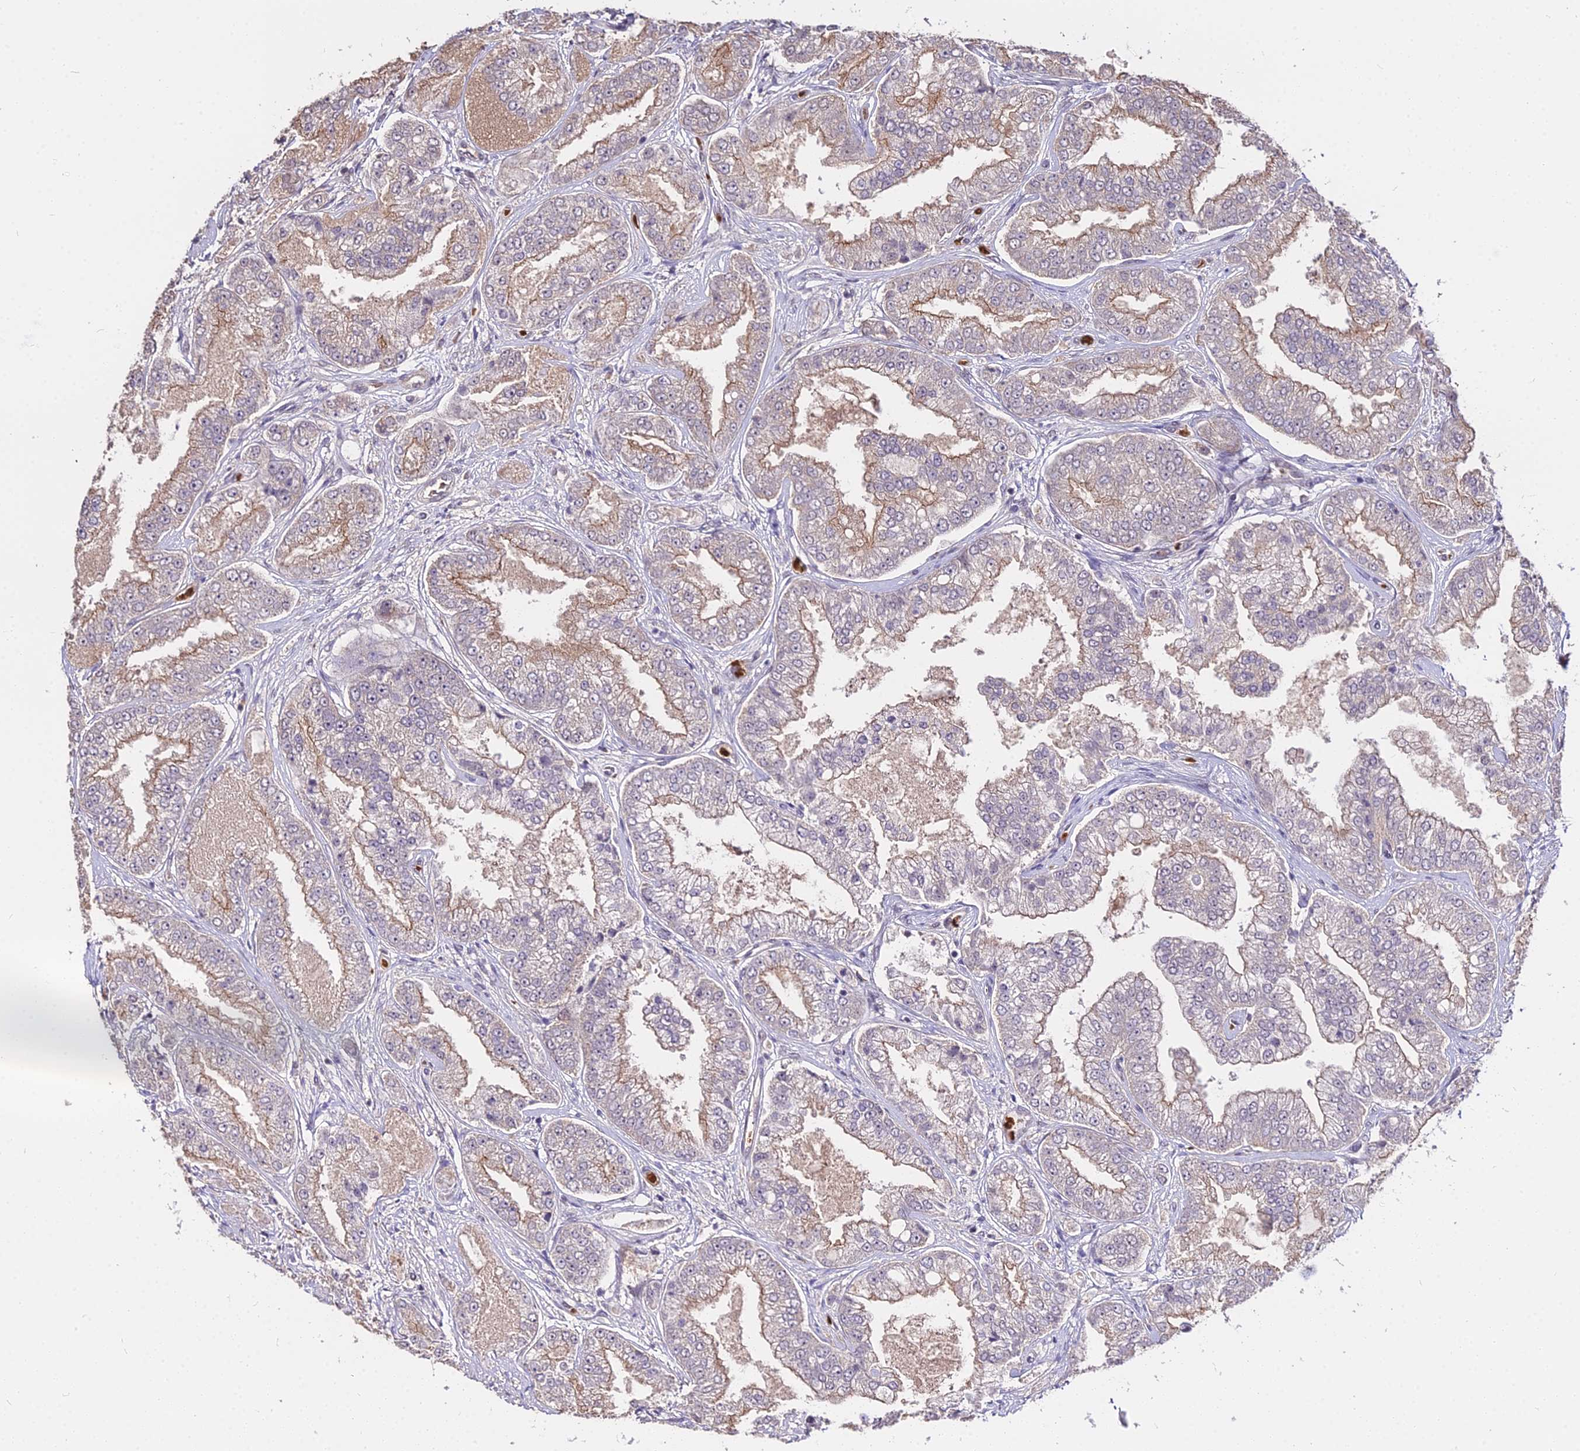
{"staining": {"intensity": "moderate", "quantity": "25%-75%", "location": "cytoplasmic/membranous"}, "tissue": "prostate cancer", "cell_type": "Tumor cells", "image_type": "cancer", "snomed": [{"axis": "morphology", "description": "Adenocarcinoma, High grade"}, {"axis": "topography", "description": "Prostate"}], "caption": "Human prostate cancer stained for a protein (brown) demonstrates moderate cytoplasmic/membranous positive staining in approximately 25%-75% of tumor cells.", "gene": "ZDBF2", "patient": {"sex": "male", "age": 71}}